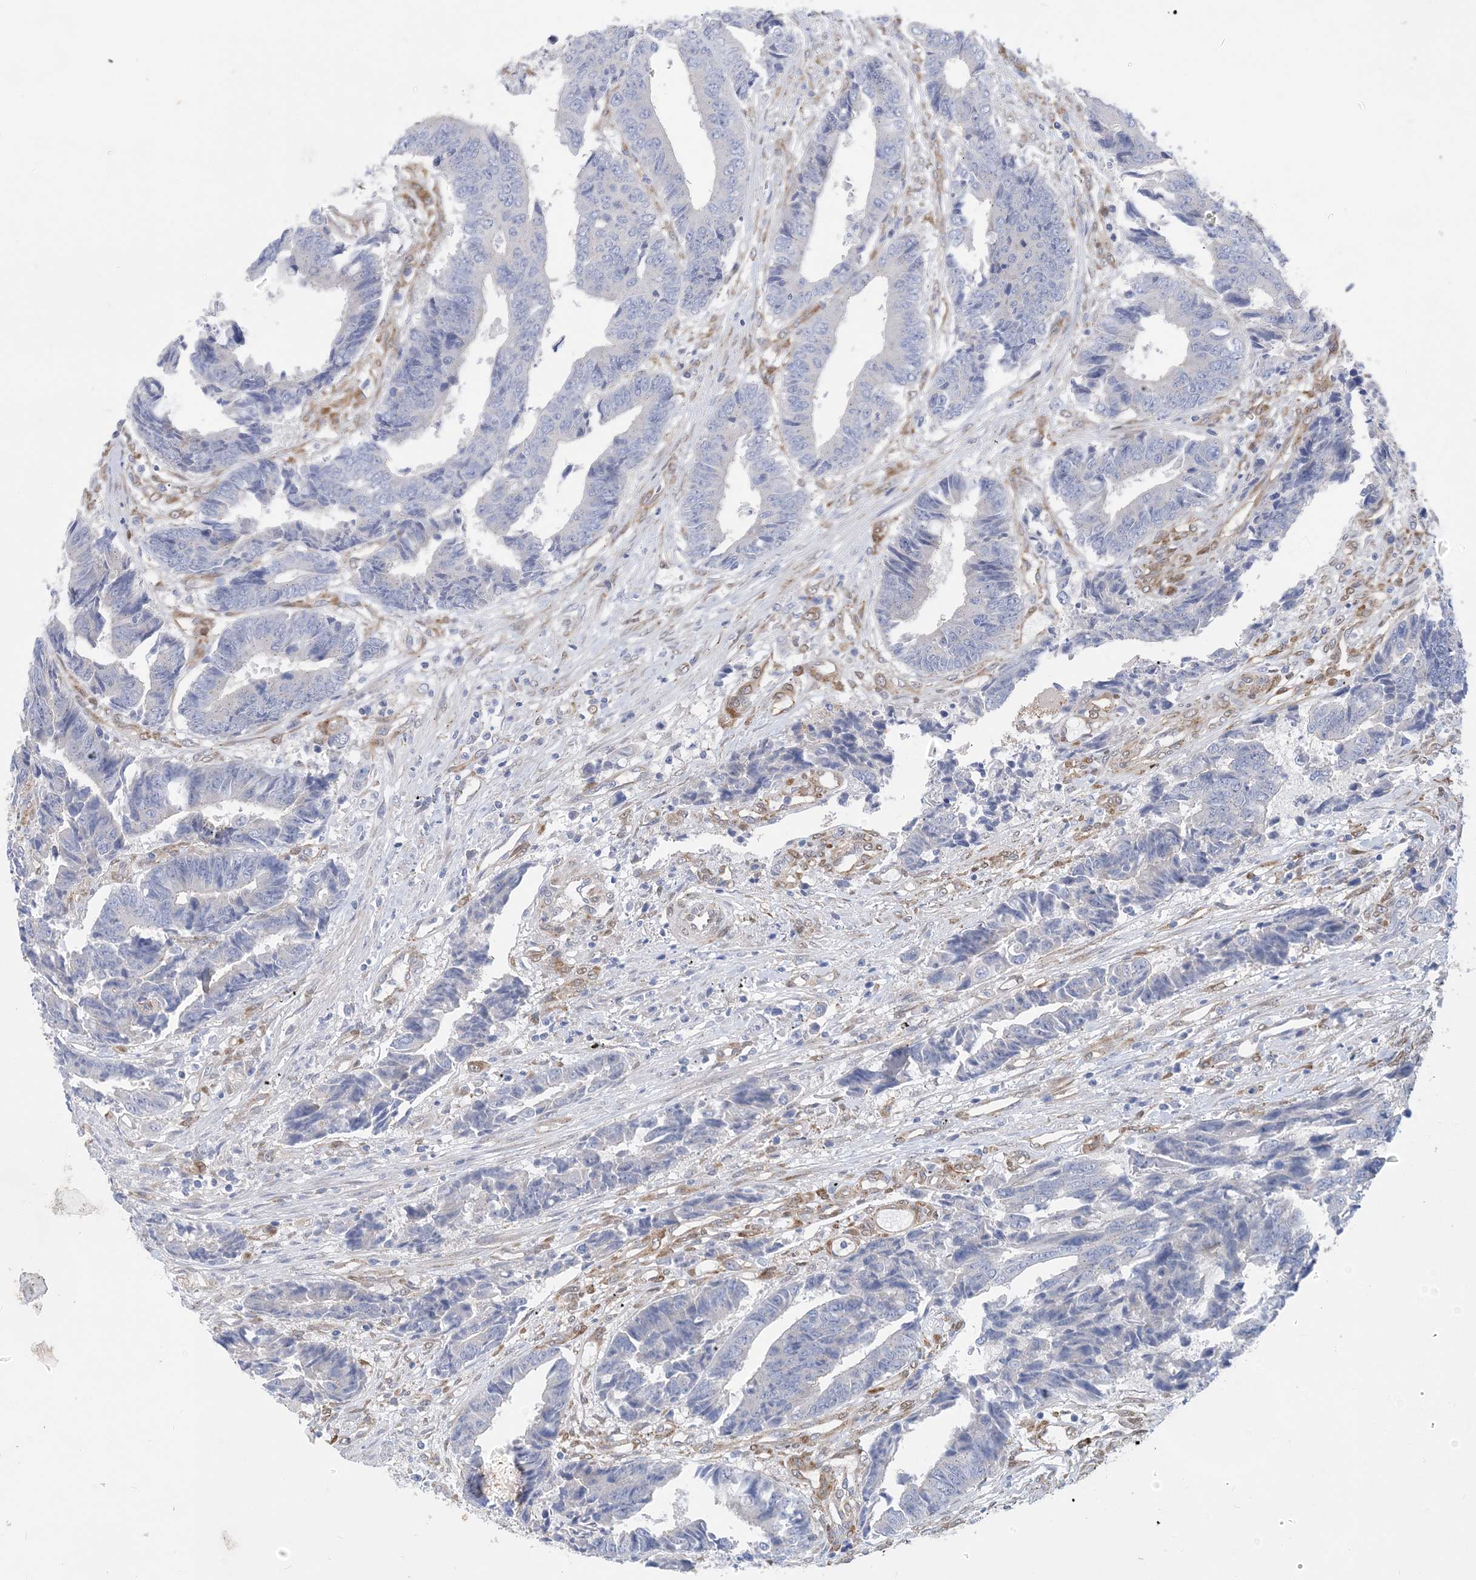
{"staining": {"intensity": "negative", "quantity": "none", "location": "none"}, "tissue": "colorectal cancer", "cell_type": "Tumor cells", "image_type": "cancer", "snomed": [{"axis": "morphology", "description": "Adenocarcinoma, NOS"}, {"axis": "topography", "description": "Rectum"}], "caption": "IHC histopathology image of neoplastic tissue: human colorectal cancer stained with DAB (3,3'-diaminobenzidine) reveals no significant protein positivity in tumor cells.", "gene": "RBMS3", "patient": {"sex": "male", "age": 84}}